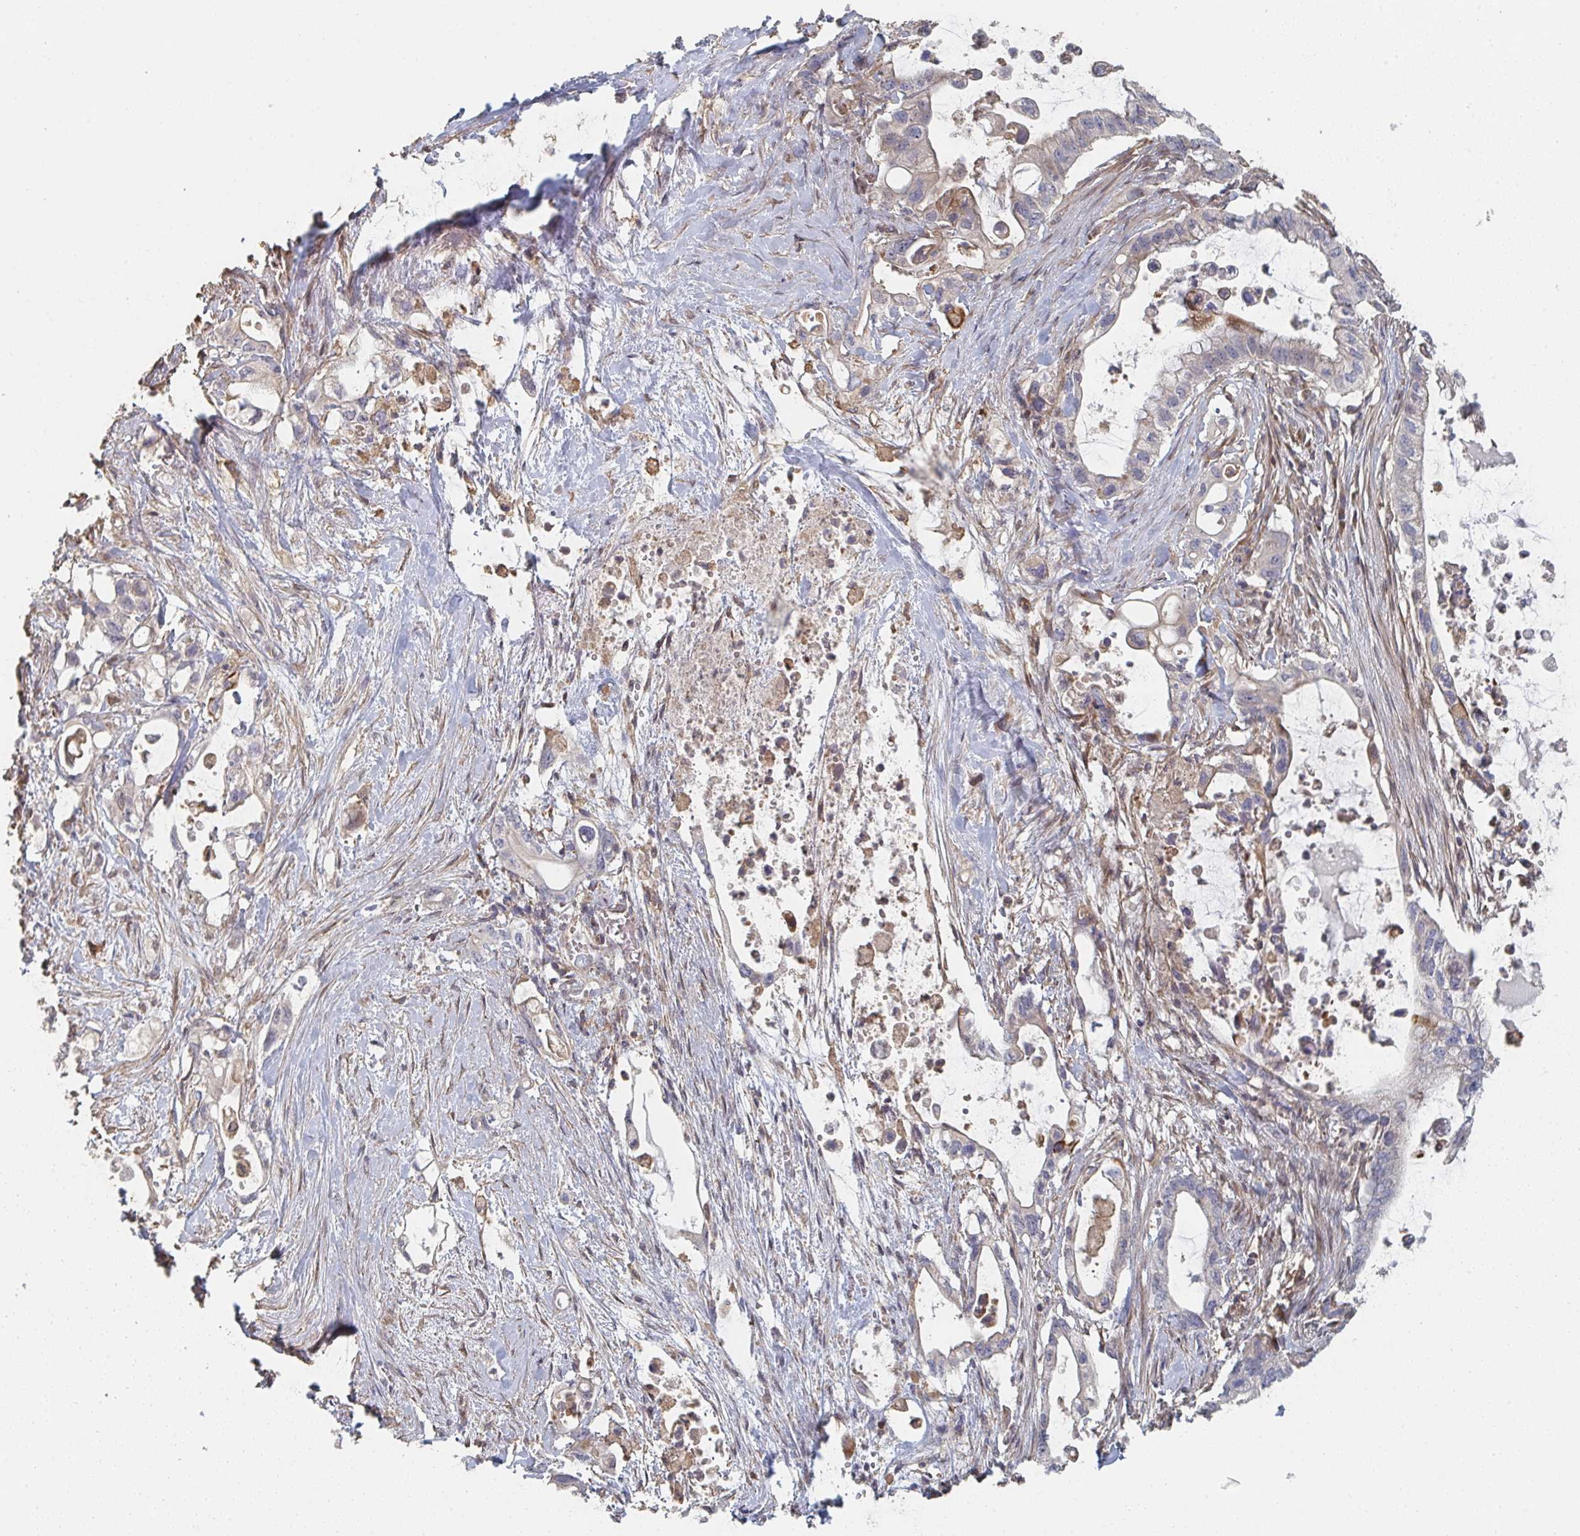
{"staining": {"intensity": "negative", "quantity": "none", "location": "none"}, "tissue": "pancreatic cancer", "cell_type": "Tumor cells", "image_type": "cancer", "snomed": [{"axis": "morphology", "description": "Adenocarcinoma, NOS"}, {"axis": "topography", "description": "Pancreas"}], "caption": "This is a histopathology image of immunohistochemistry staining of pancreatic cancer, which shows no positivity in tumor cells.", "gene": "PTEN", "patient": {"sex": "female", "age": 72}}